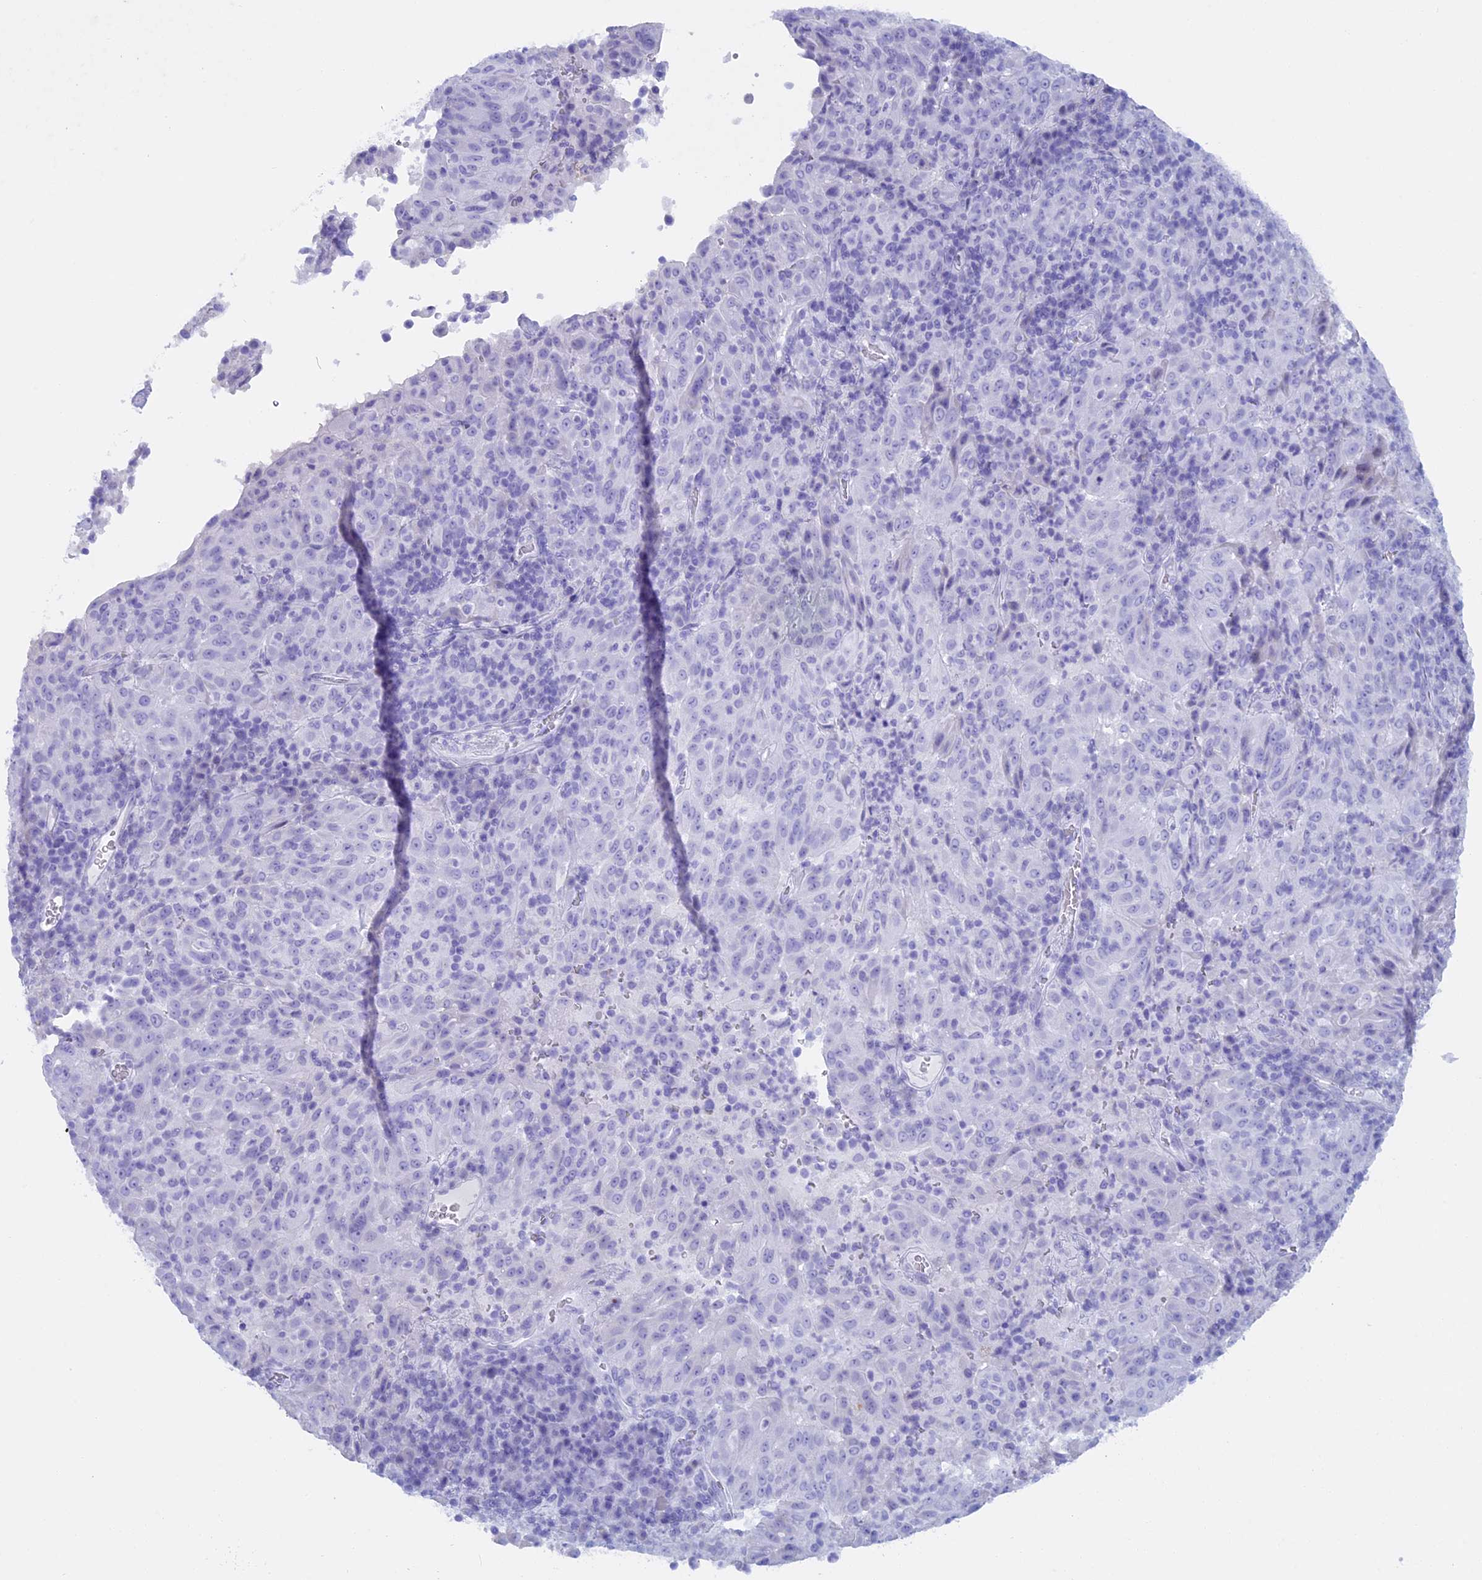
{"staining": {"intensity": "negative", "quantity": "none", "location": "none"}, "tissue": "pancreatic cancer", "cell_type": "Tumor cells", "image_type": "cancer", "snomed": [{"axis": "morphology", "description": "Adenocarcinoma, NOS"}, {"axis": "topography", "description": "Pancreas"}], "caption": "Pancreatic cancer (adenocarcinoma) was stained to show a protein in brown. There is no significant expression in tumor cells.", "gene": "KCTD21", "patient": {"sex": "male", "age": 63}}